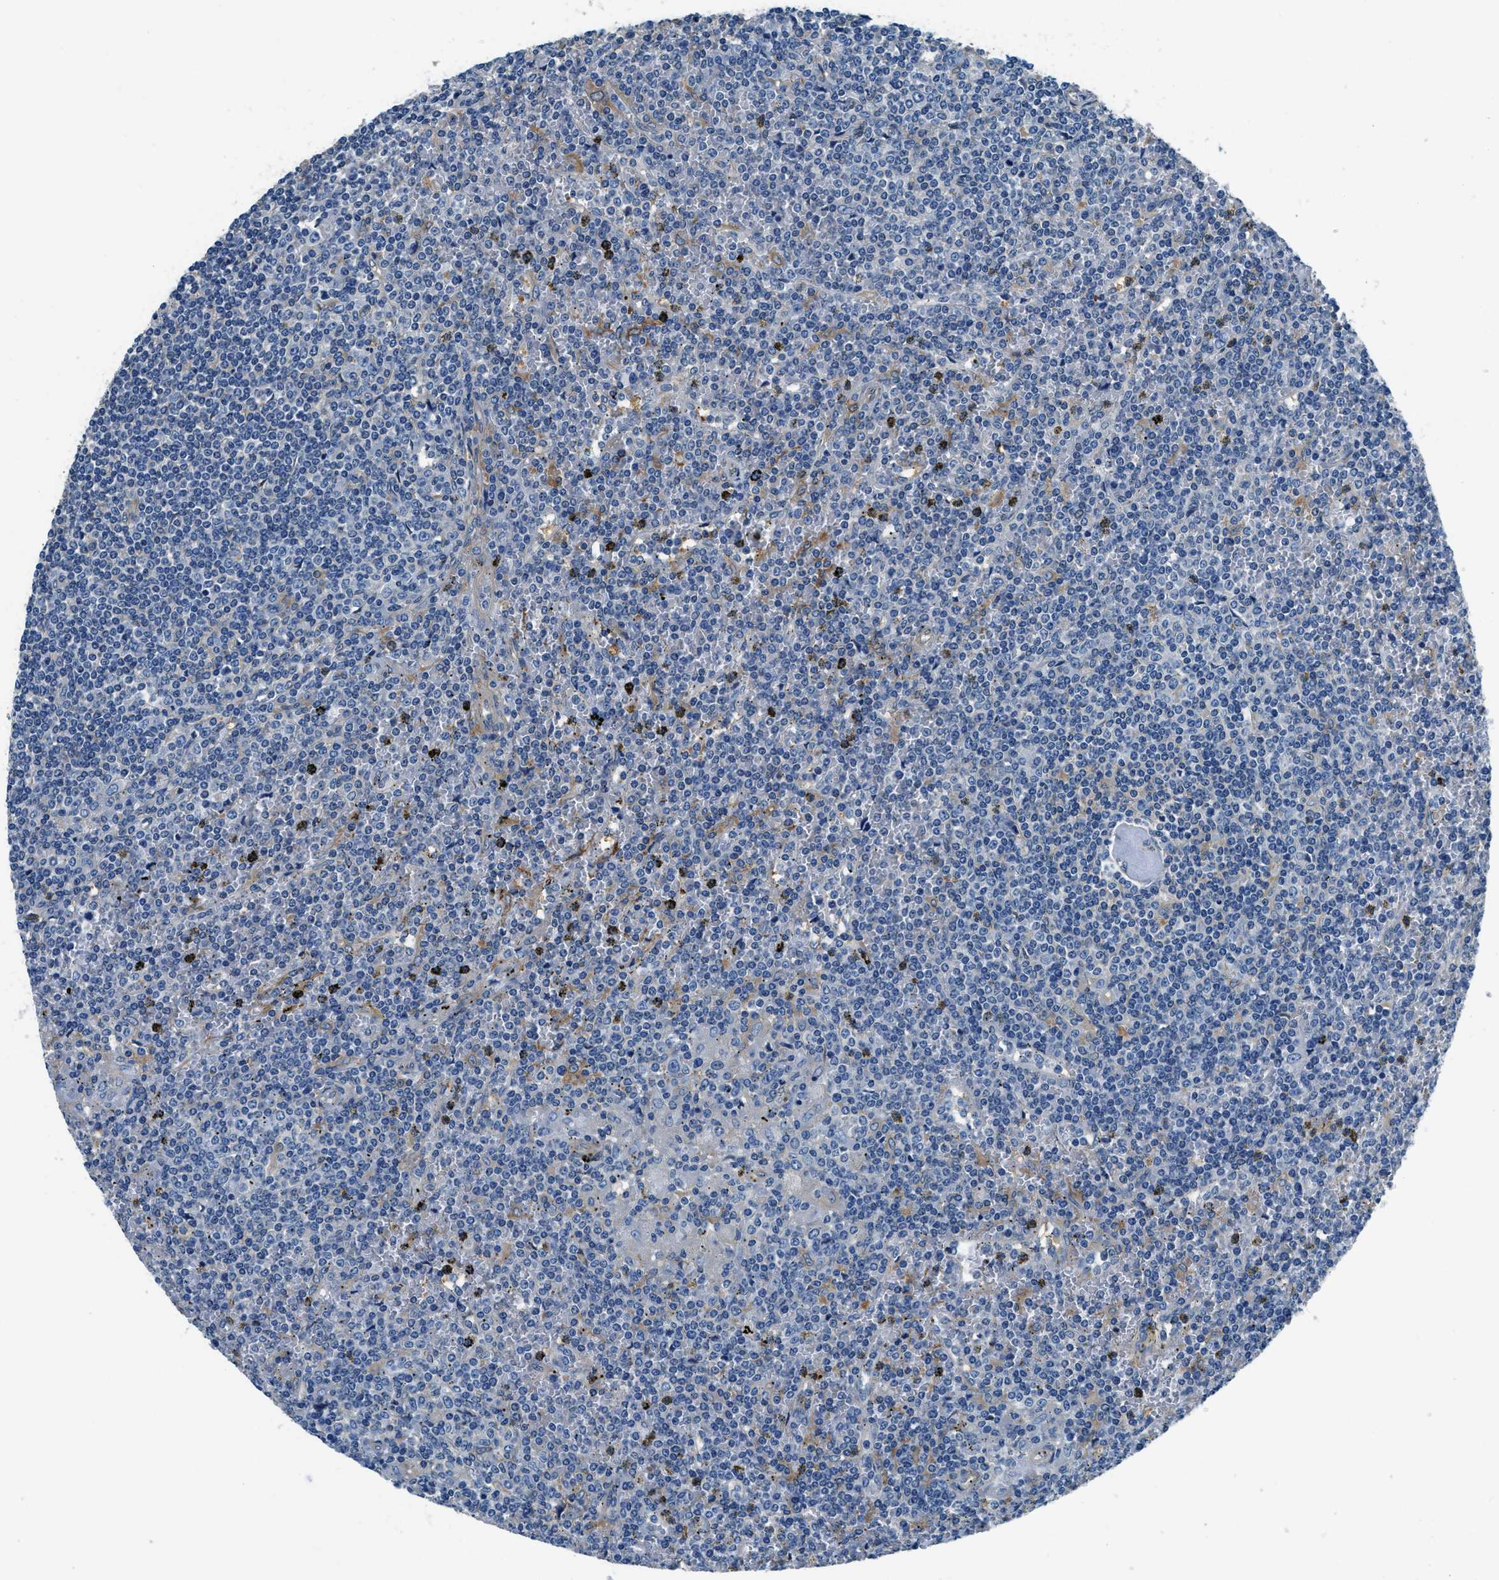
{"staining": {"intensity": "negative", "quantity": "none", "location": "none"}, "tissue": "lymphoma", "cell_type": "Tumor cells", "image_type": "cancer", "snomed": [{"axis": "morphology", "description": "Malignant lymphoma, non-Hodgkin's type, Low grade"}, {"axis": "topography", "description": "Spleen"}], "caption": "Tumor cells show no significant protein staining in malignant lymphoma, non-Hodgkin's type (low-grade).", "gene": "TWF1", "patient": {"sex": "female", "age": 19}}